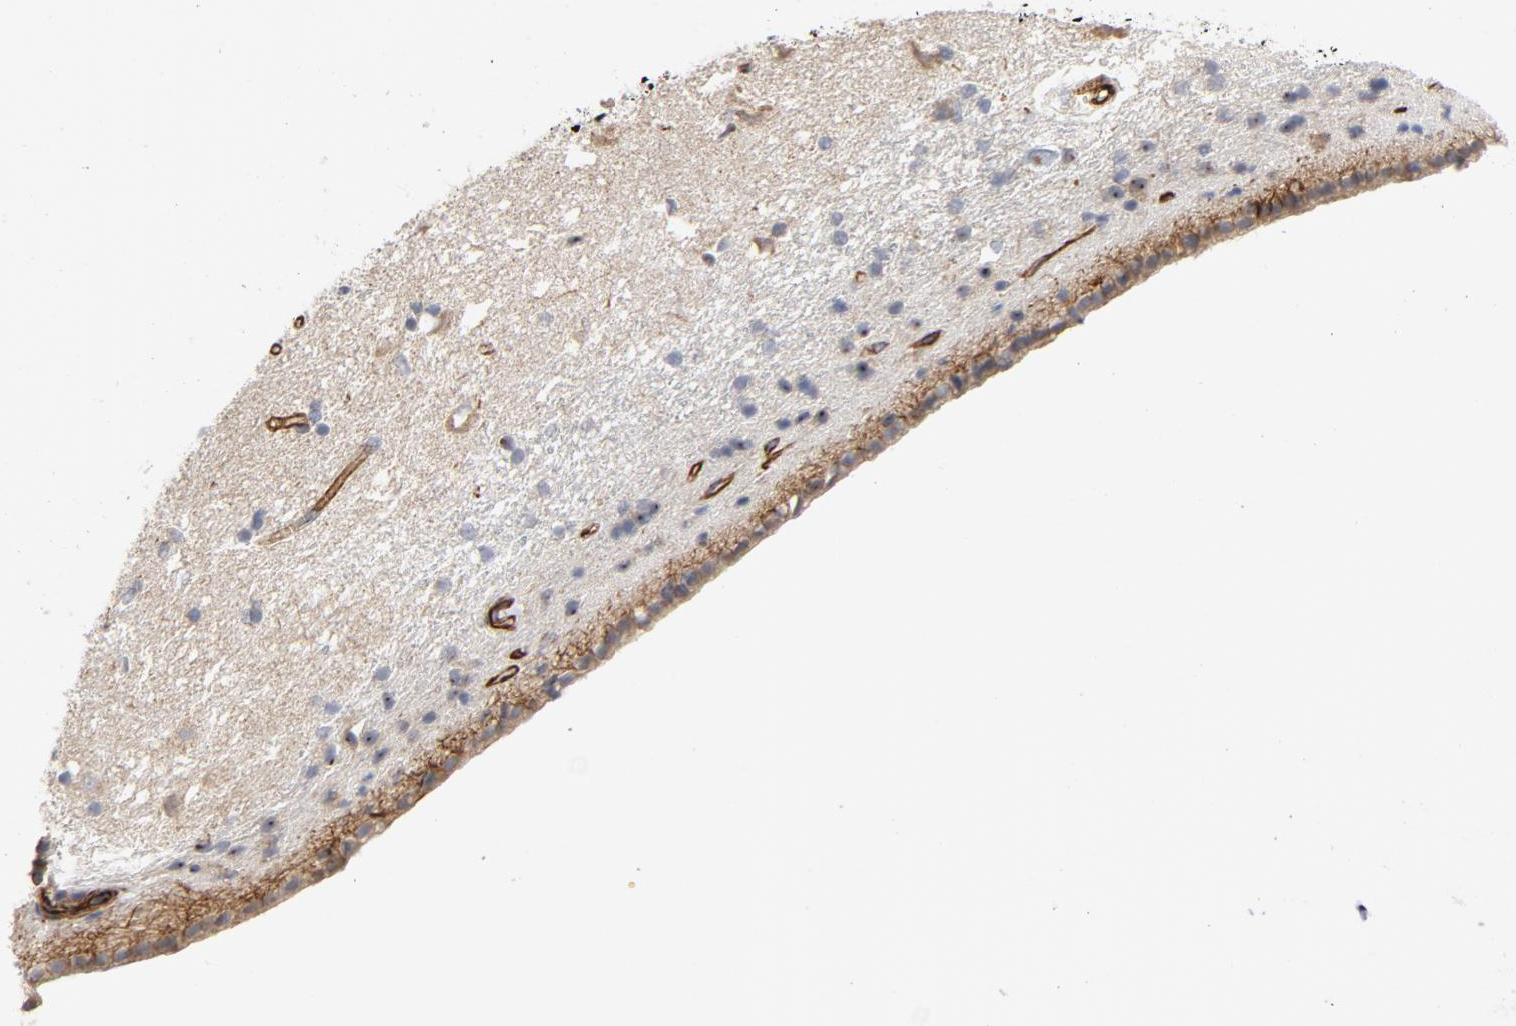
{"staining": {"intensity": "moderate", "quantity": "<25%", "location": "nuclear"}, "tissue": "caudate", "cell_type": "Glial cells", "image_type": "normal", "snomed": [{"axis": "morphology", "description": "Normal tissue, NOS"}, {"axis": "topography", "description": "Lateral ventricle wall"}], "caption": "Immunohistochemistry (IHC) photomicrograph of normal caudate stained for a protein (brown), which demonstrates low levels of moderate nuclear positivity in about <25% of glial cells.", "gene": "FAM118A", "patient": {"sex": "female", "age": 19}}